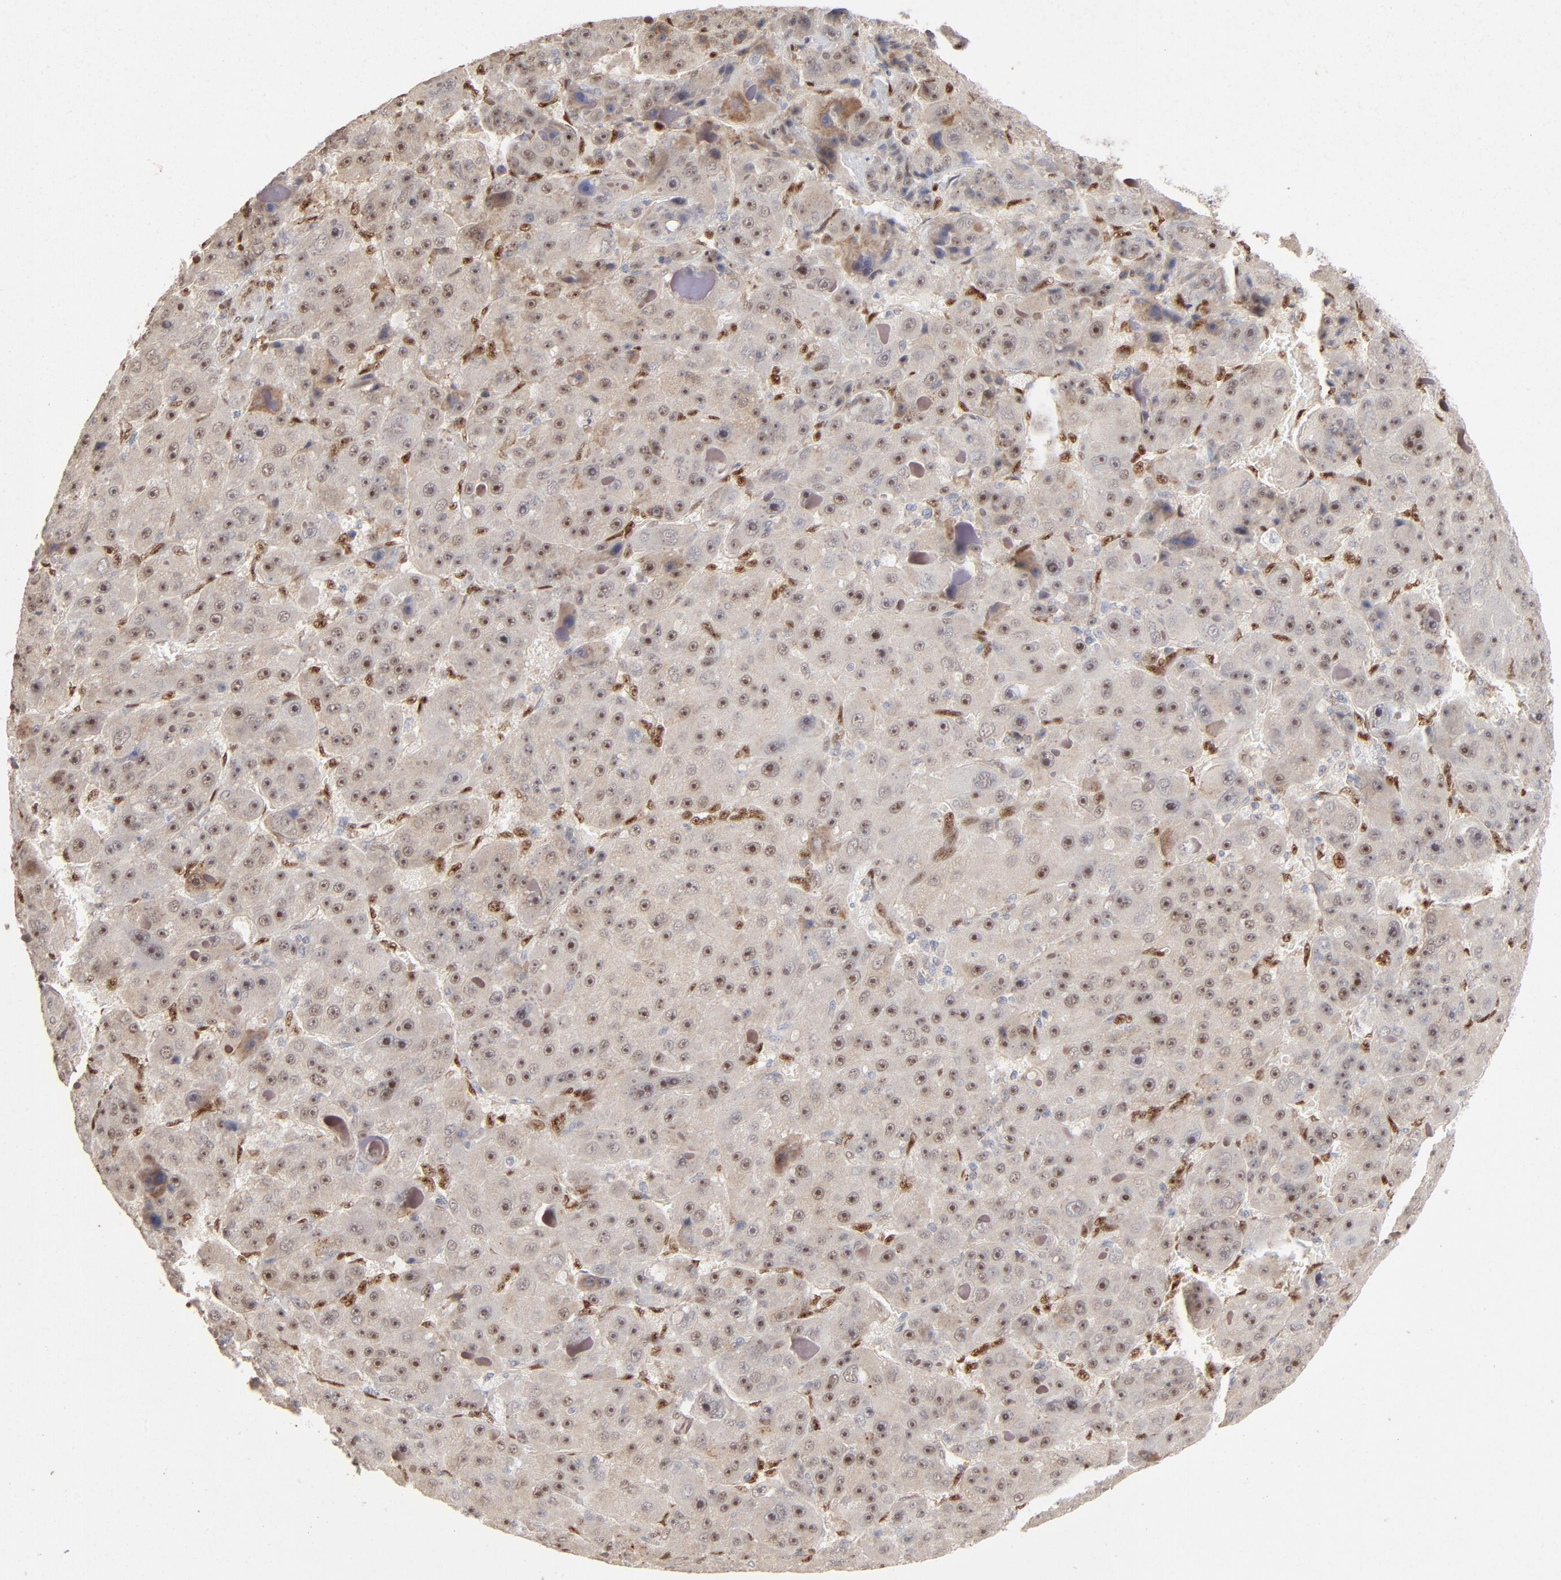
{"staining": {"intensity": "moderate", "quantity": ">75%", "location": "nuclear"}, "tissue": "liver cancer", "cell_type": "Tumor cells", "image_type": "cancer", "snomed": [{"axis": "morphology", "description": "Carcinoma, Hepatocellular, NOS"}, {"axis": "topography", "description": "Liver"}], "caption": "Hepatocellular carcinoma (liver) stained for a protein (brown) reveals moderate nuclear positive expression in approximately >75% of tumor cells.", "gene": "NFIB", "patient": {"sex": "male", "age": 76}}